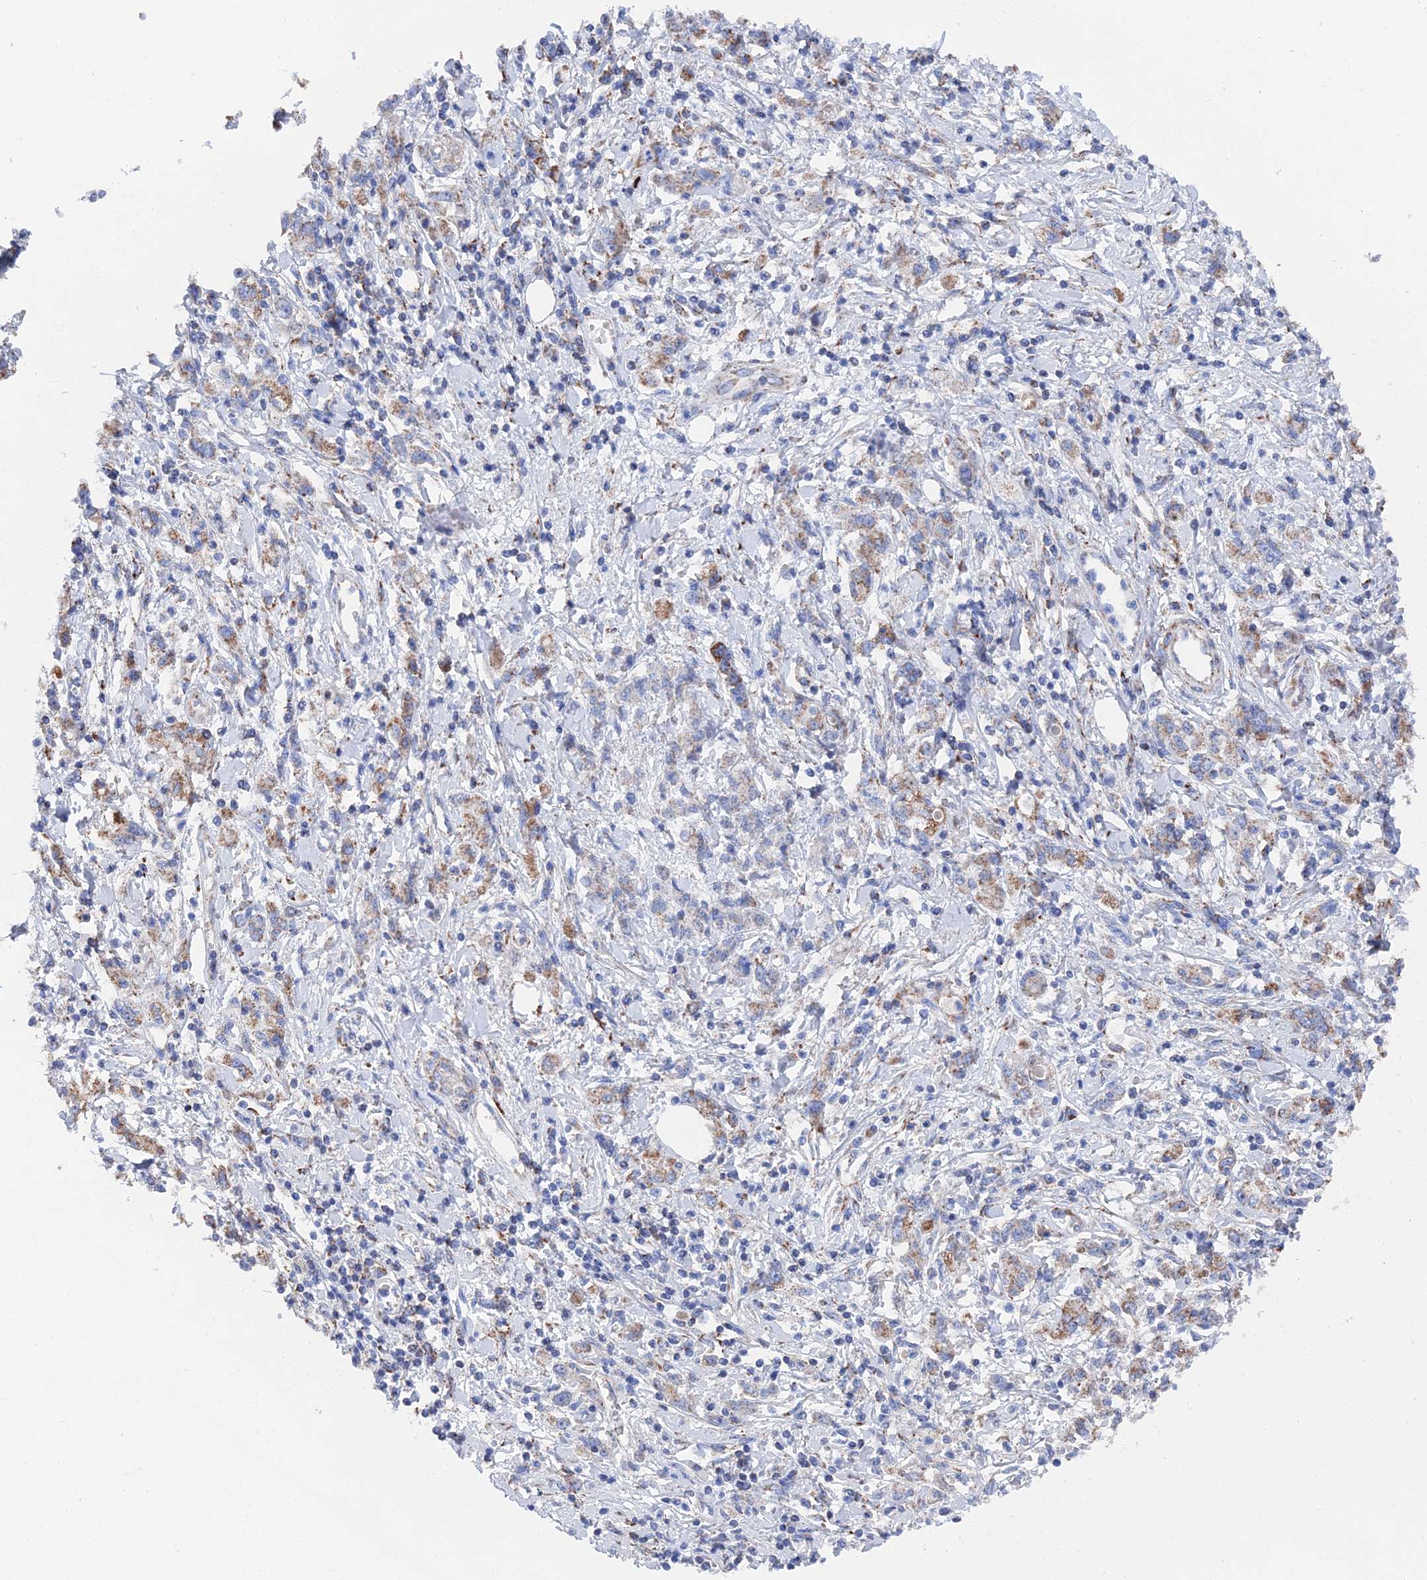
{"staining": {"intensity": "moderate", "quantity": "<25%", "location": "cytoplasmic/membranous"}, "tissue": "stomach cancer", "cell_type": "Tumor cells", "image_type": "cancer", "snomed": [{"axis": "morphology", "description": "Adenocarcinoma, NOS"}, {"axis": "topography", "description": "Stomach"}], "caption": "Immunohistochemical staining of human stomach adenocarcinoma exhibits low levels of moderate cytoplasmic/membranous protein positivity in approximately <25% of tumor cells.", "gene": "IFT80", "patient": {"sex": "female", "age": 76}}